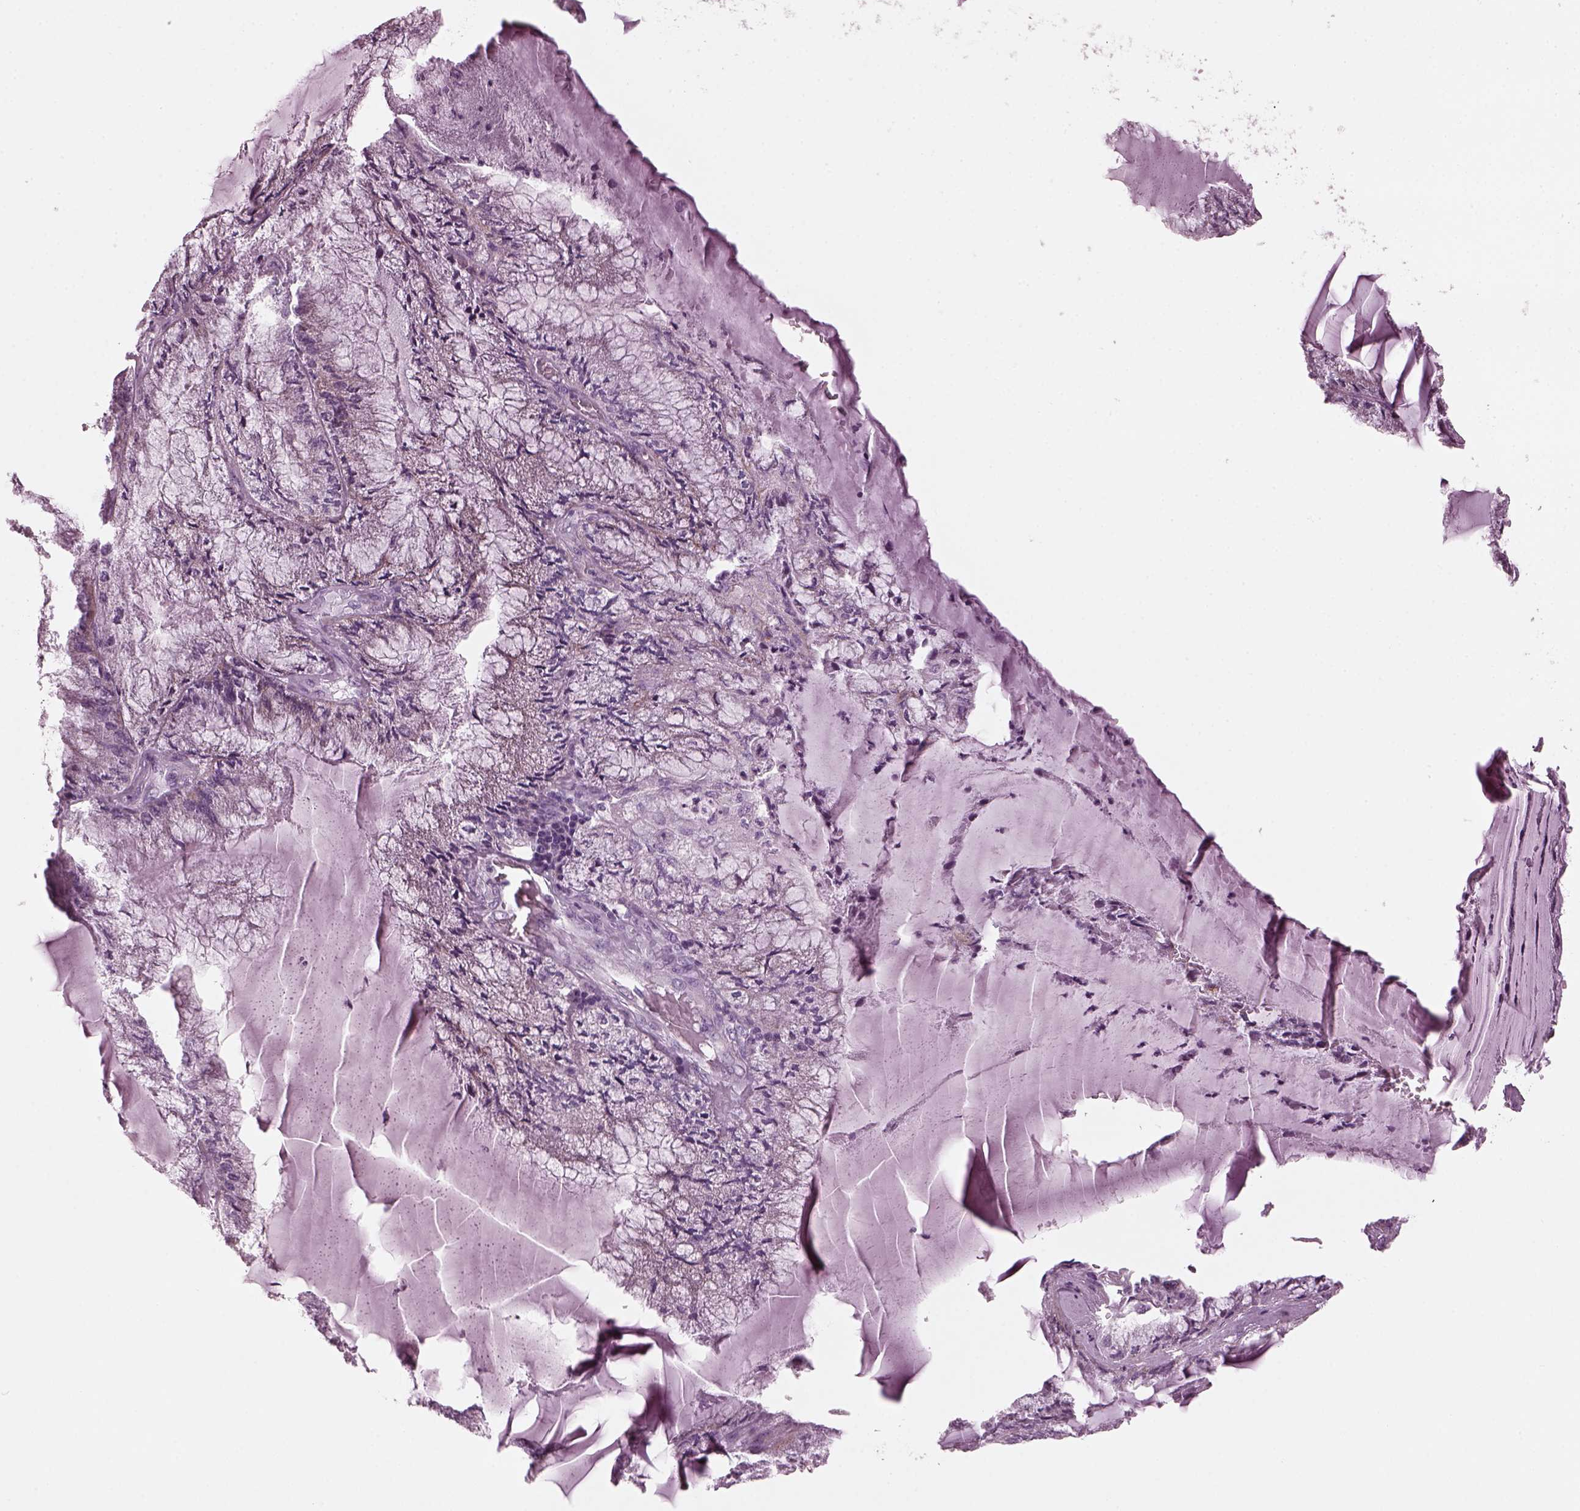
{"staining": {"intensity": "negative", "quantity": "none", "location": "none"}, "tissue": "endometrial cancer", "cell_type": "Tumor cells", "image_type": "cancer", "snomed": [{"axis": "morphology", "description": "Carcinoma, NOS"}, {"axis": "topography", "description": "Endometrium"}], "caption": "This micrograph is of carcinoma (endometrial) stained with immunohistochemistry (IHC) to label a protein in brown with the nuclei are counter-stained blue. There is no expression in tumor cells.", "gene": "RIMS2", "patient": {"sex": "female", "age": 62}}